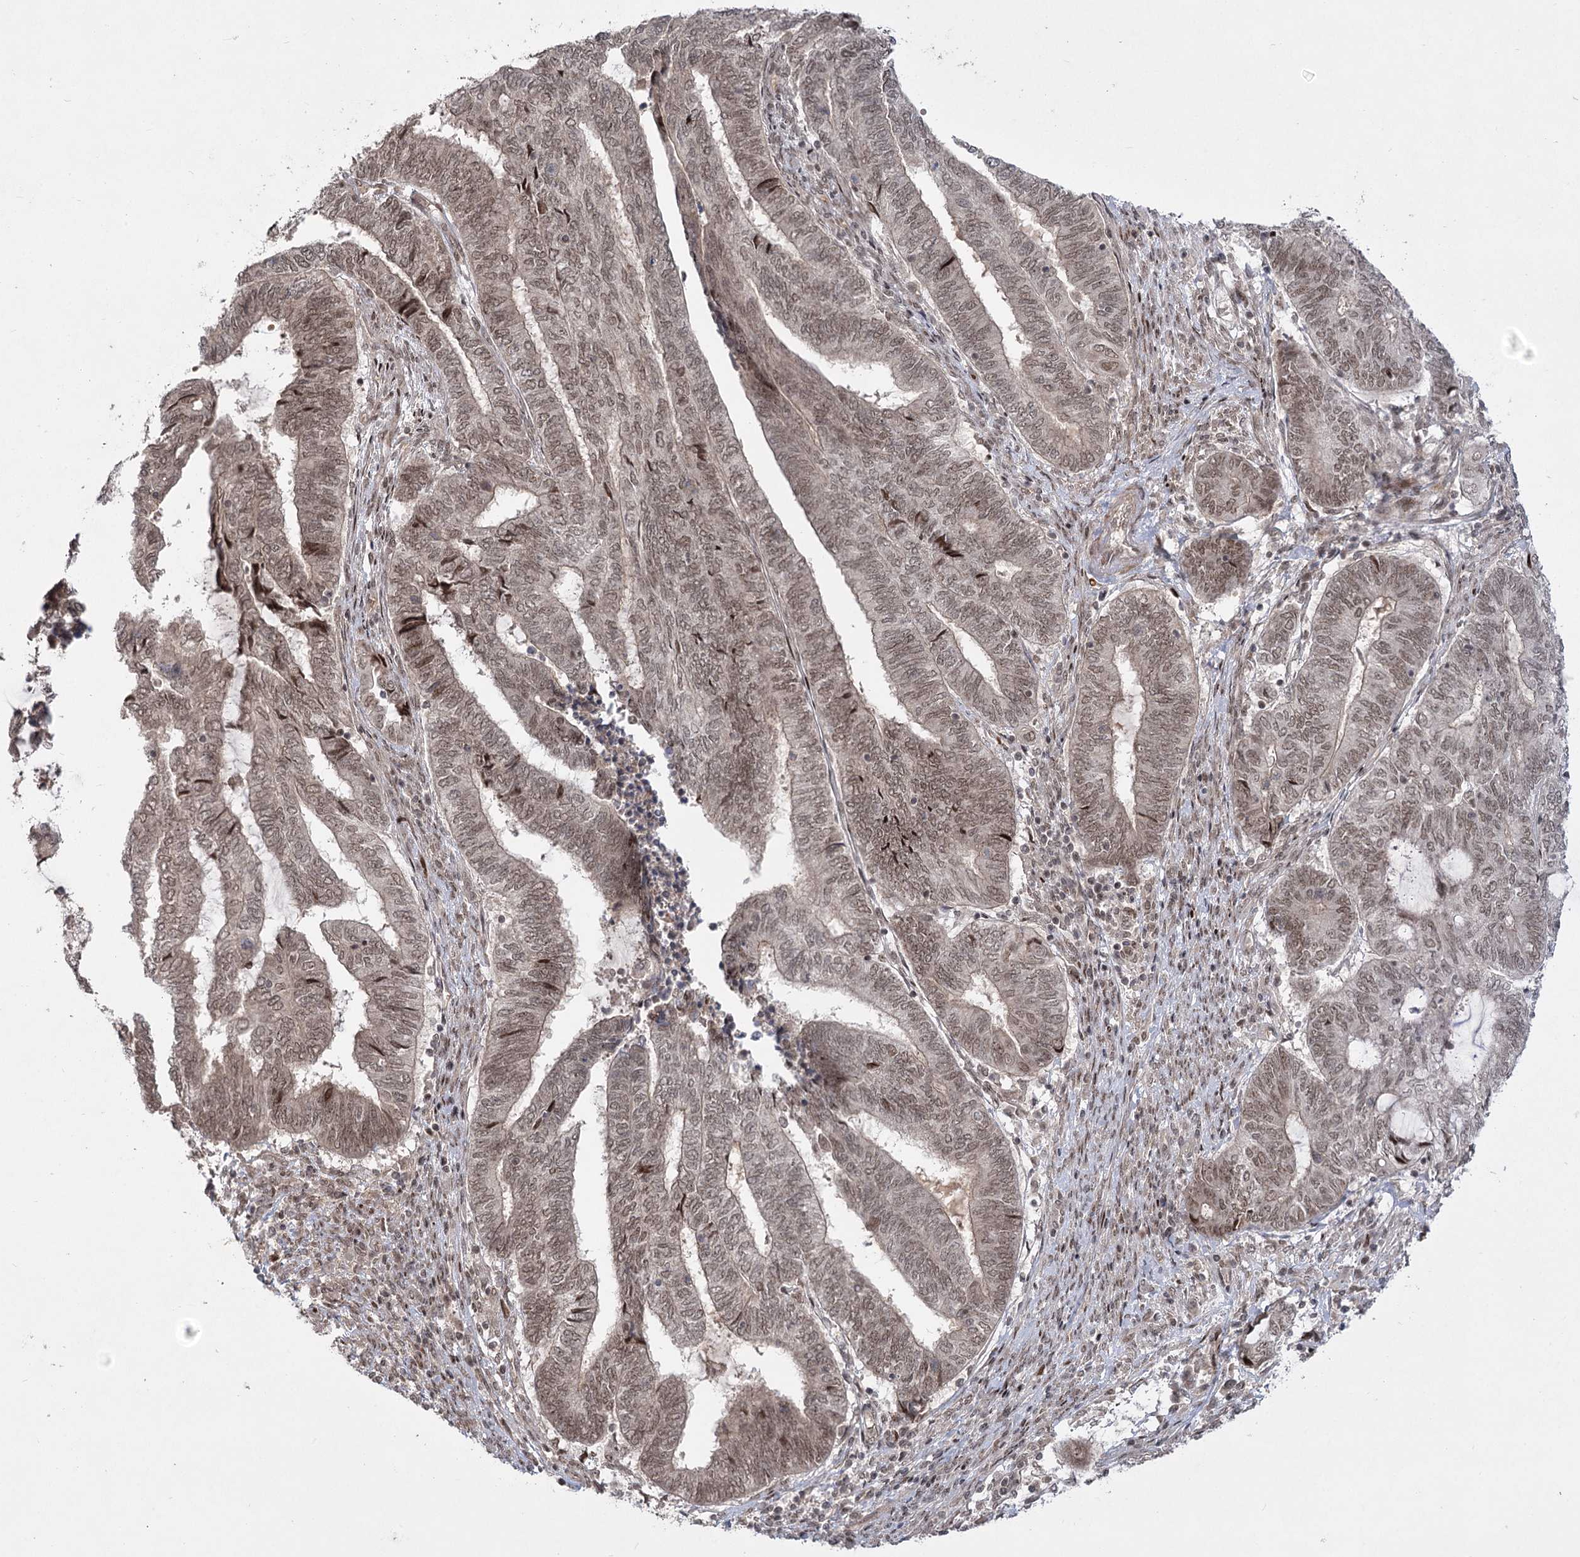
{"staining": {"intensity": "weak", "quantity": ">75%", "location": "nuclear"}, "tissue": "endometrial cancer", "cell_type": "Tumor cells", "image_type": "cancer", "snomed": [{"axis": "morphology", "description": "Adenocarcinoma, NOS"}, {"axis": "topography", "description": "Uterus"}, {"axis": "topography", "description": "Endometrium"}], "caption": "Endometrial adenocarcinoma stained for a protein (brown) displays weak nuclear positive positivity in about >75% of tumor cells.", "gene": "HELQ", "patient": {"sex": "female", "age": 70}}